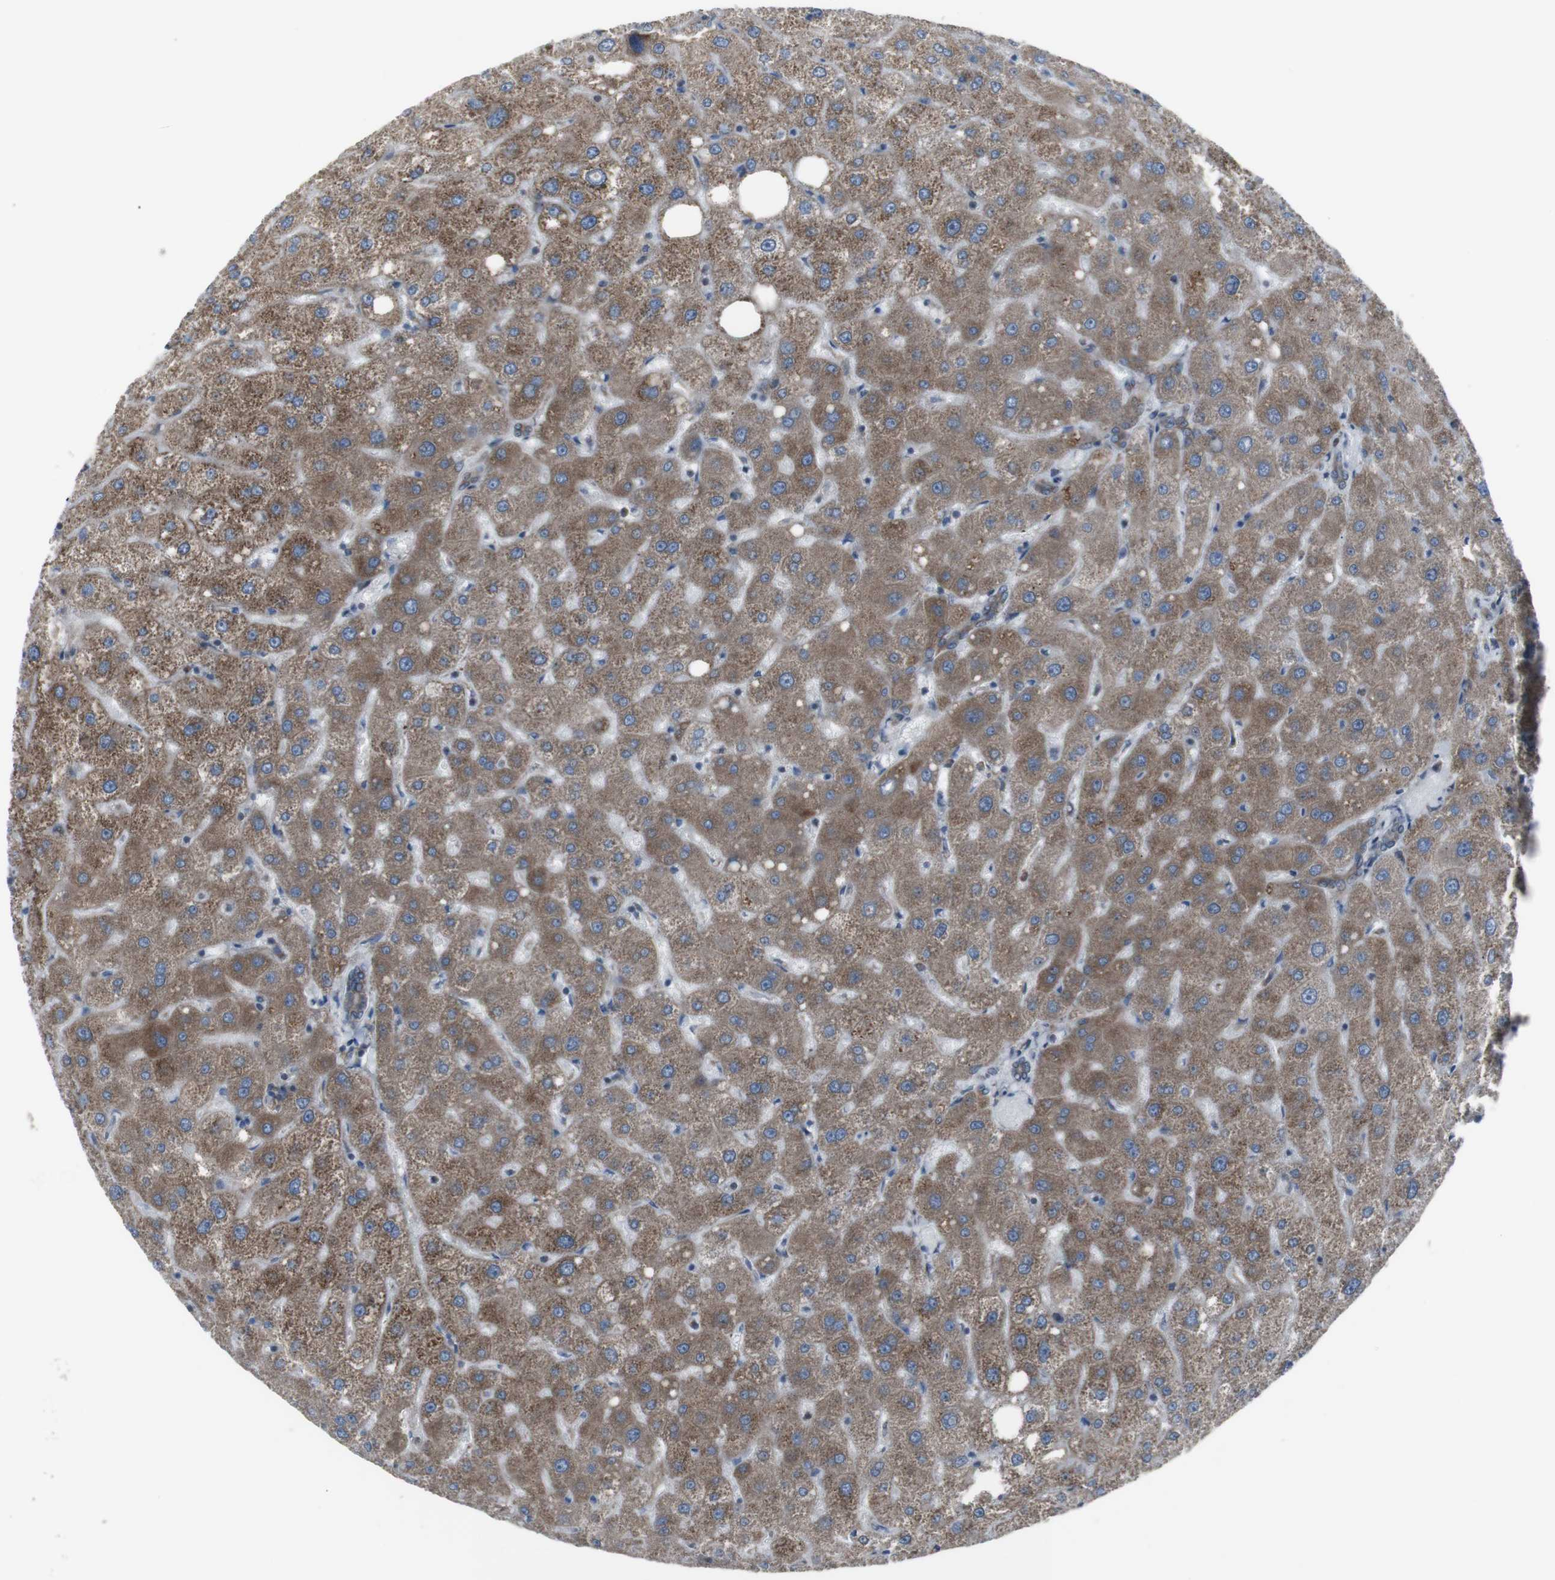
{"staining": {"intensity": "moderate", "quantity": "25%-75%", "location": "cytoplasmic/membranous"}, "tissue": "liver", "cell_type": "Cholangiocytes", "image_type": "normal", "snomed": [{"axis": "morphology", "description": "Normal tissue, NOS"}, {"axis": "topography", "description": "Liver"}], "caption": "Immunohistochemistry of unremarkable liver reveals medium levels of moderate cytoplasmic/membranous expression in about 25%-75% of cholangiocytes.", "gene": "LNPK", "patient": {"sex": "male", "age": 73}}